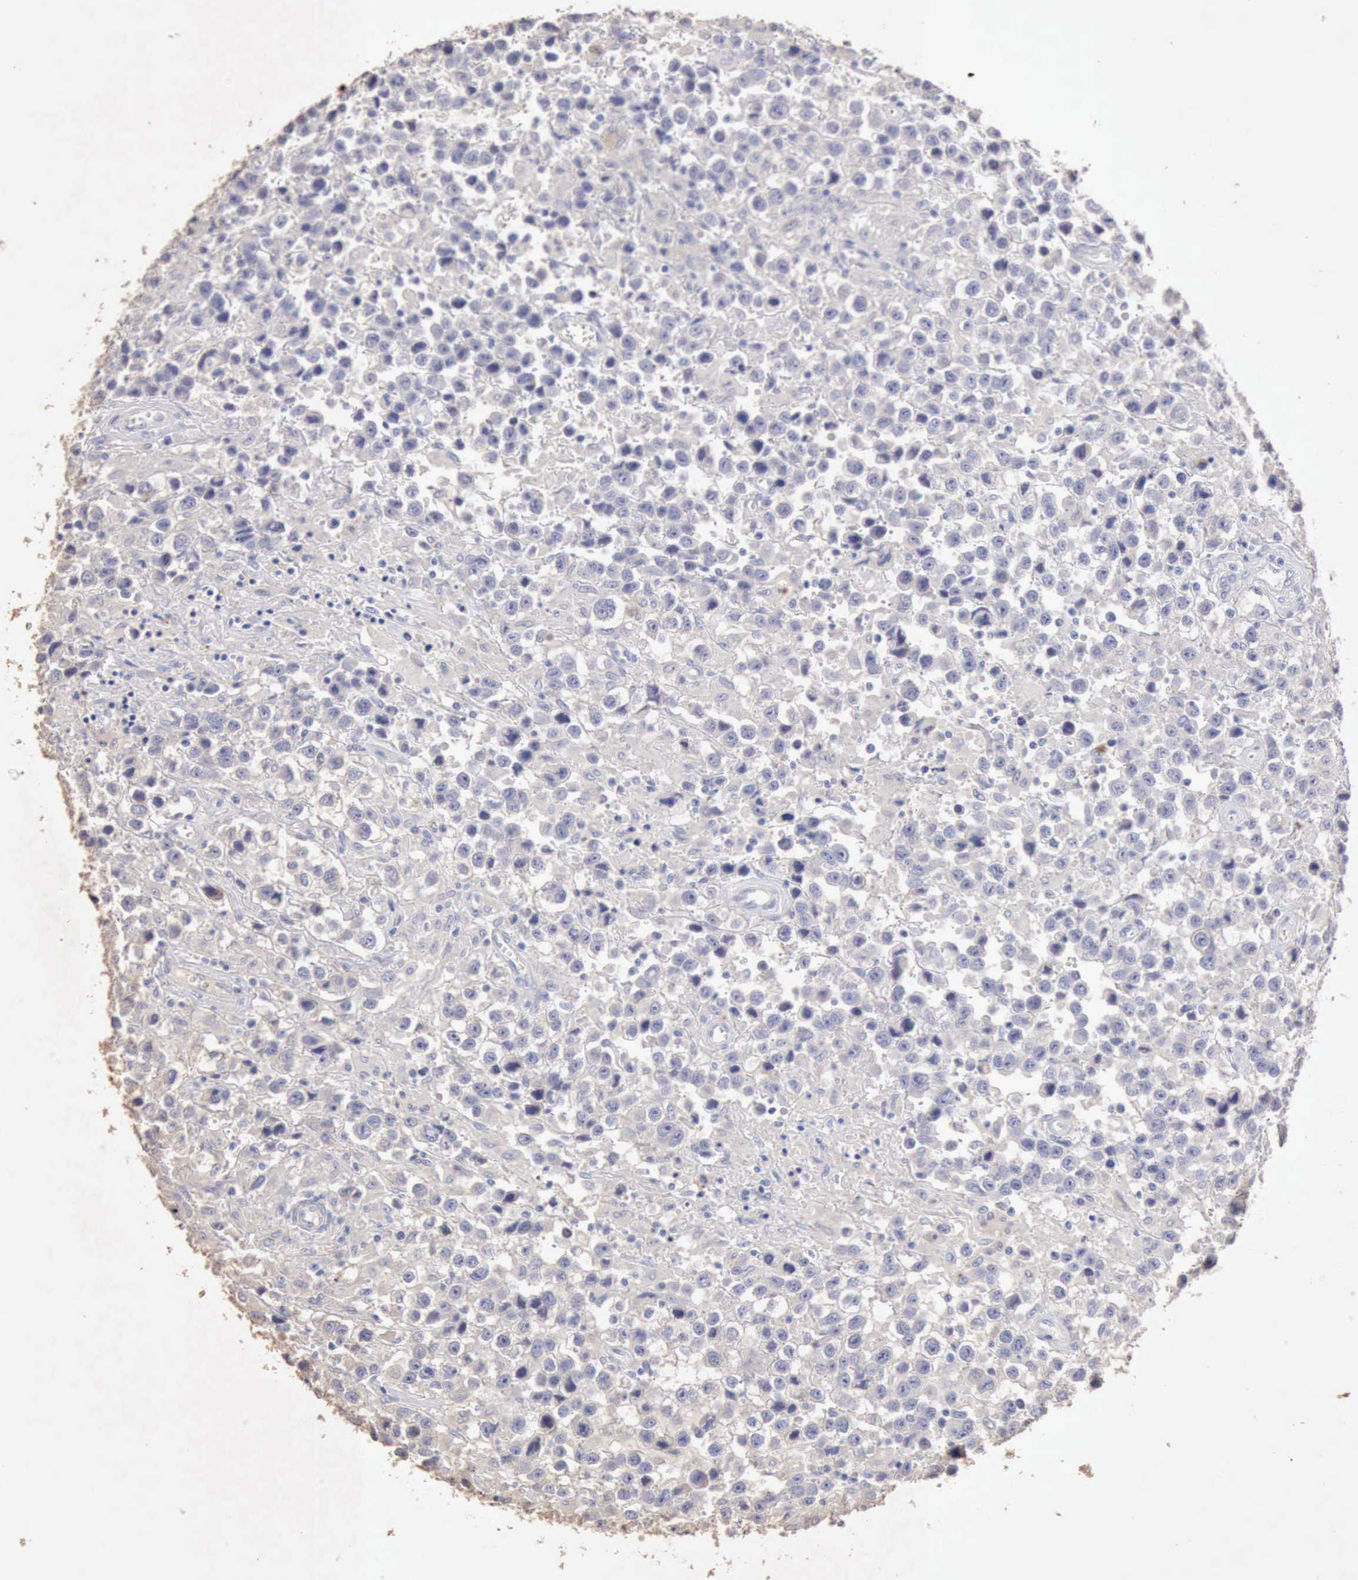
{"staining": {"intensity": "negative", "quantity": "none", "location": "none"}, "tissue": "testis cancer", "cell_type": "Tumor cells", "image_type": "cancer", "snomed": [{"axis": "morphology", "description": "Seminoma, NOS"}, {"axis": "topography", "description": "Testis"}], "caption": "This is an immunohistochemistry histopathology image of human testis seminoma. There is no expression in tumor cells.", "gene": "KRT6B", "patient": {"sex": "male", "age": 43}}